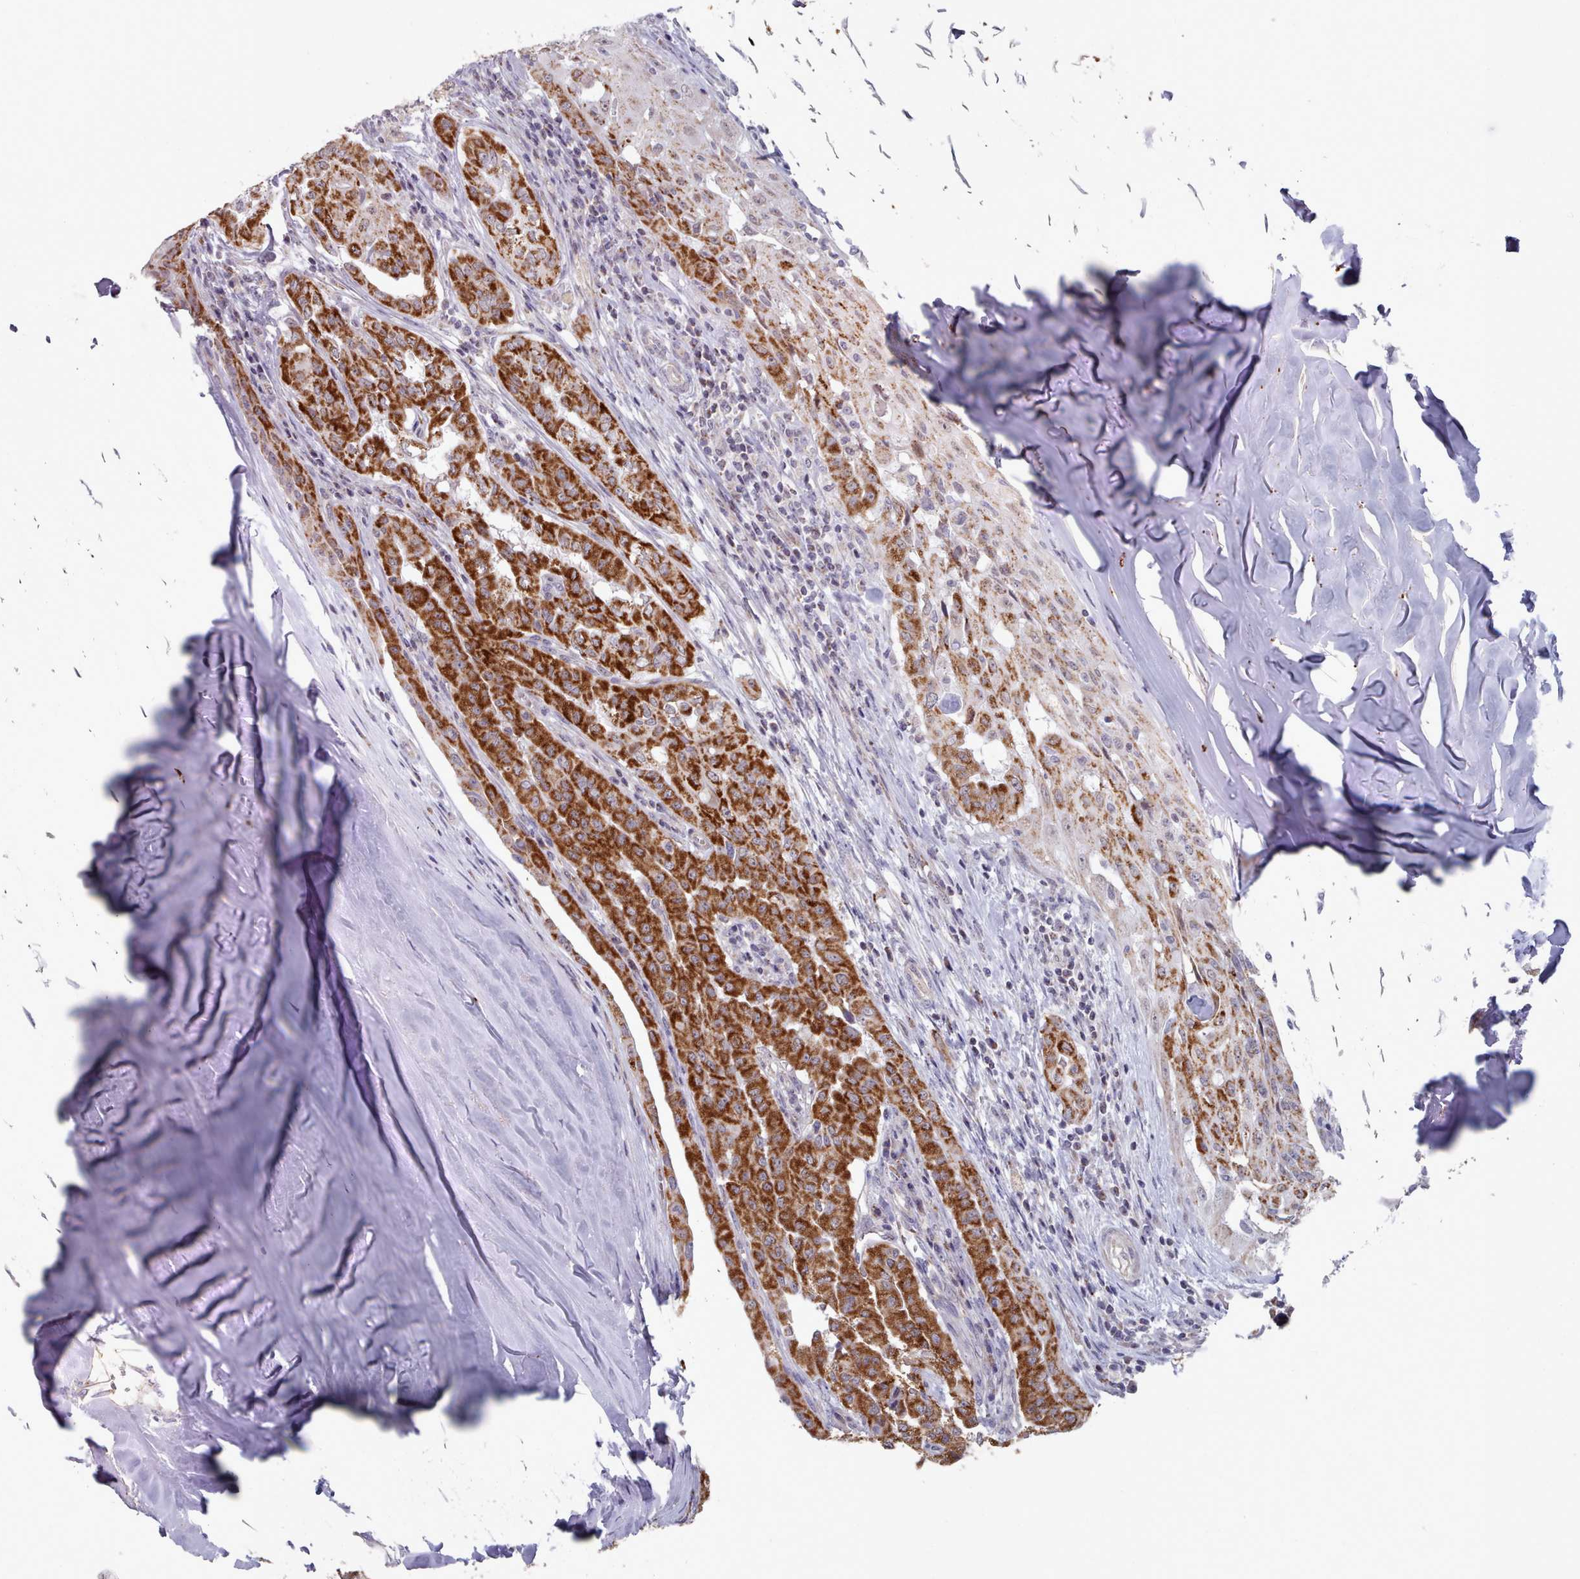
{"staining": {"intensity": "strong", "quantity": ">75%", "location": "cytoplasmic/membranous"}, "tissue": "thyroid cancer", "cell_type": "Tumor cells", "image_type": "cancer", "snomed": [{"axis": "morphology", "description": "Papillary adenocarcinoma, NOS"}, {"axis": "topography", "description": "Thyroid gland"}], "caption": "Thyroid papillary adenocarcinoma tissue displays strong cytoplasmic/membranous staining in approximately >75% of tumor cells, visualized by immunohistochemistry.", "gene": "TRARG1", "patient": {"sex": "female", "age": 59}}